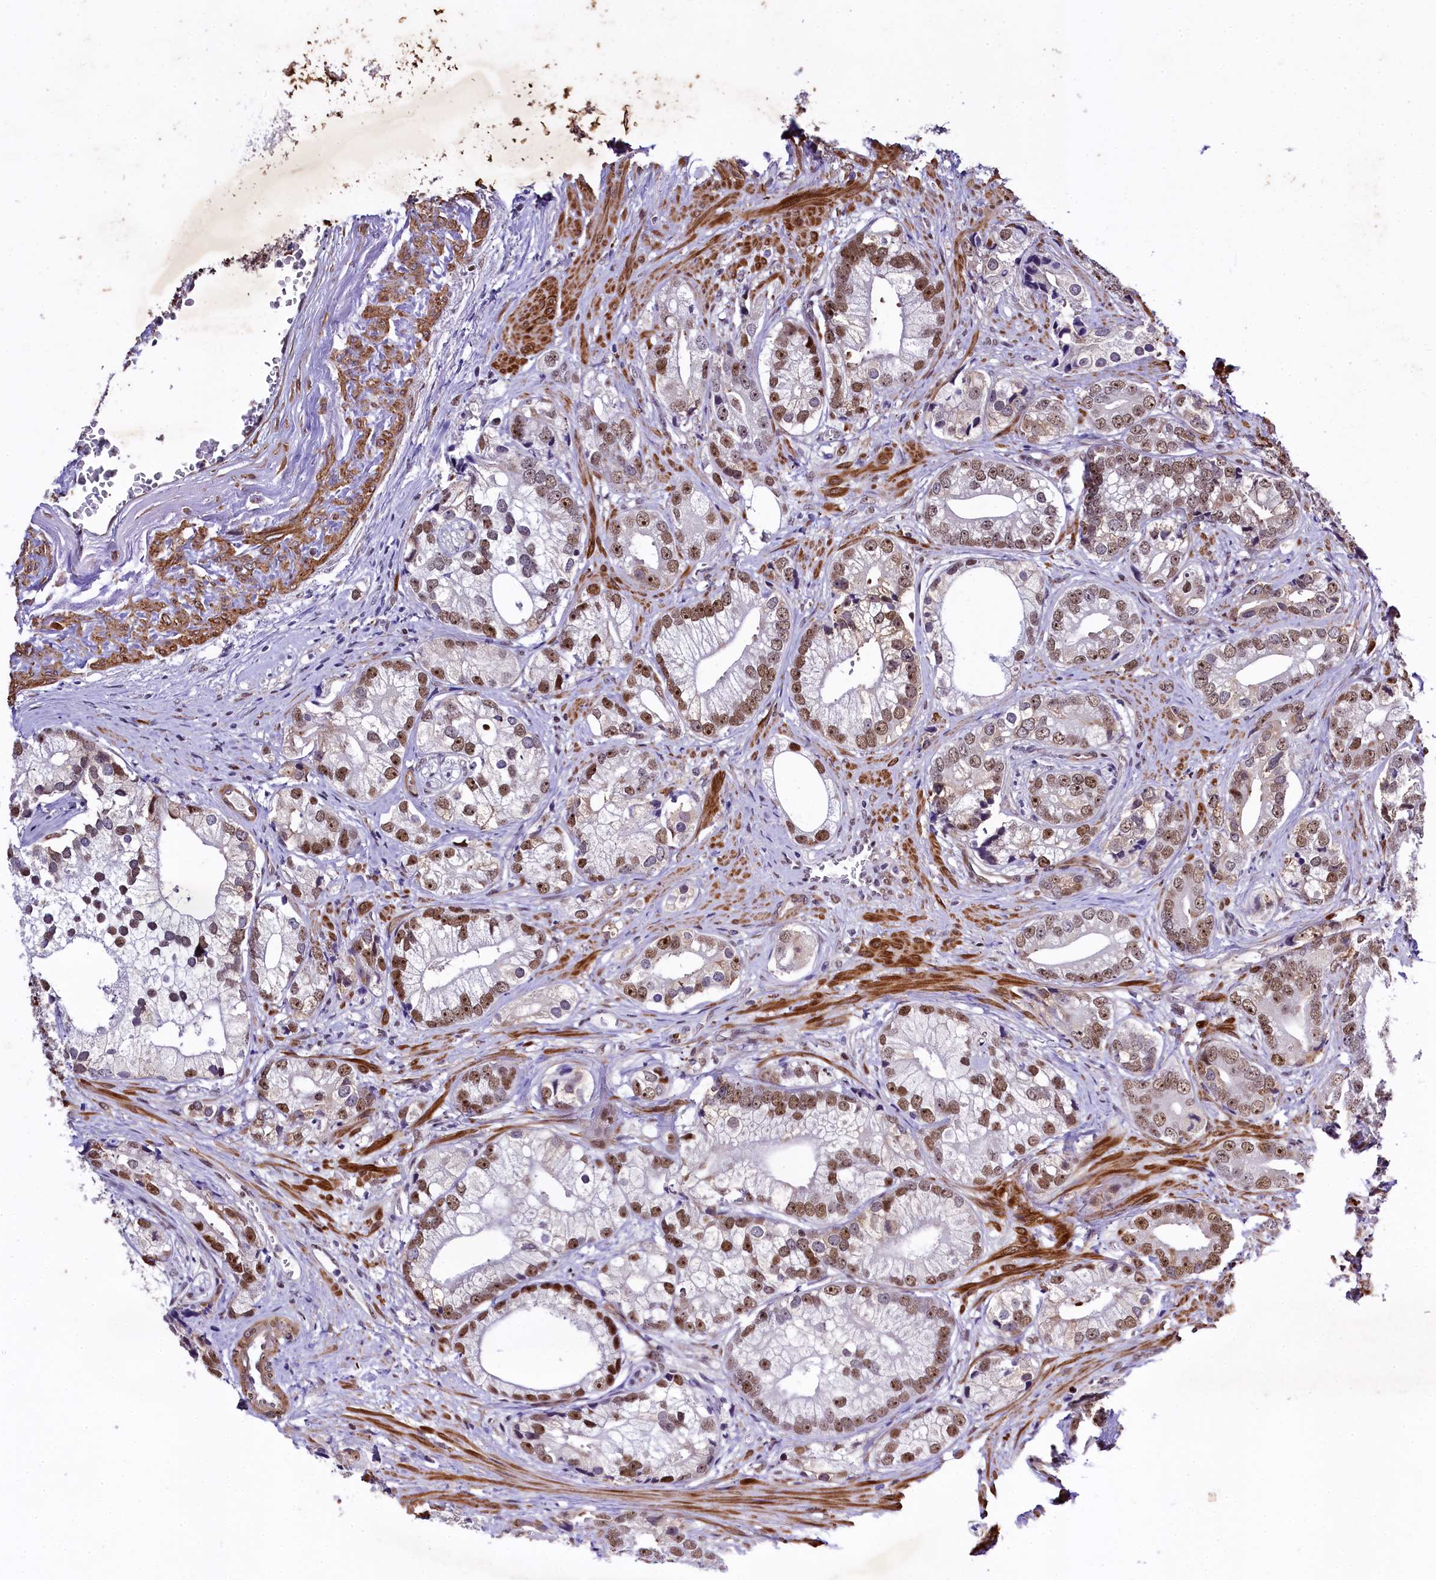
{"staining": {"intensity": "moderate", "quantity": ">75%", "location": "nuclear"}, "tissue": "prostate cancer", "cell_type": "Tumor cells", "image_type": "cancer", "snomed": [{"axis": "morphology", "description": "Adenocarcinoma, High grade"}, {"axis": "topography", "description": "Prostate"}], "caption": "A histopathology image of human prostate cancer stained for a protein shows moderate nuclear brown staining in tumor cells.", "gene": "SAMD10", "patient": {"sex": "male", "age": 75}}